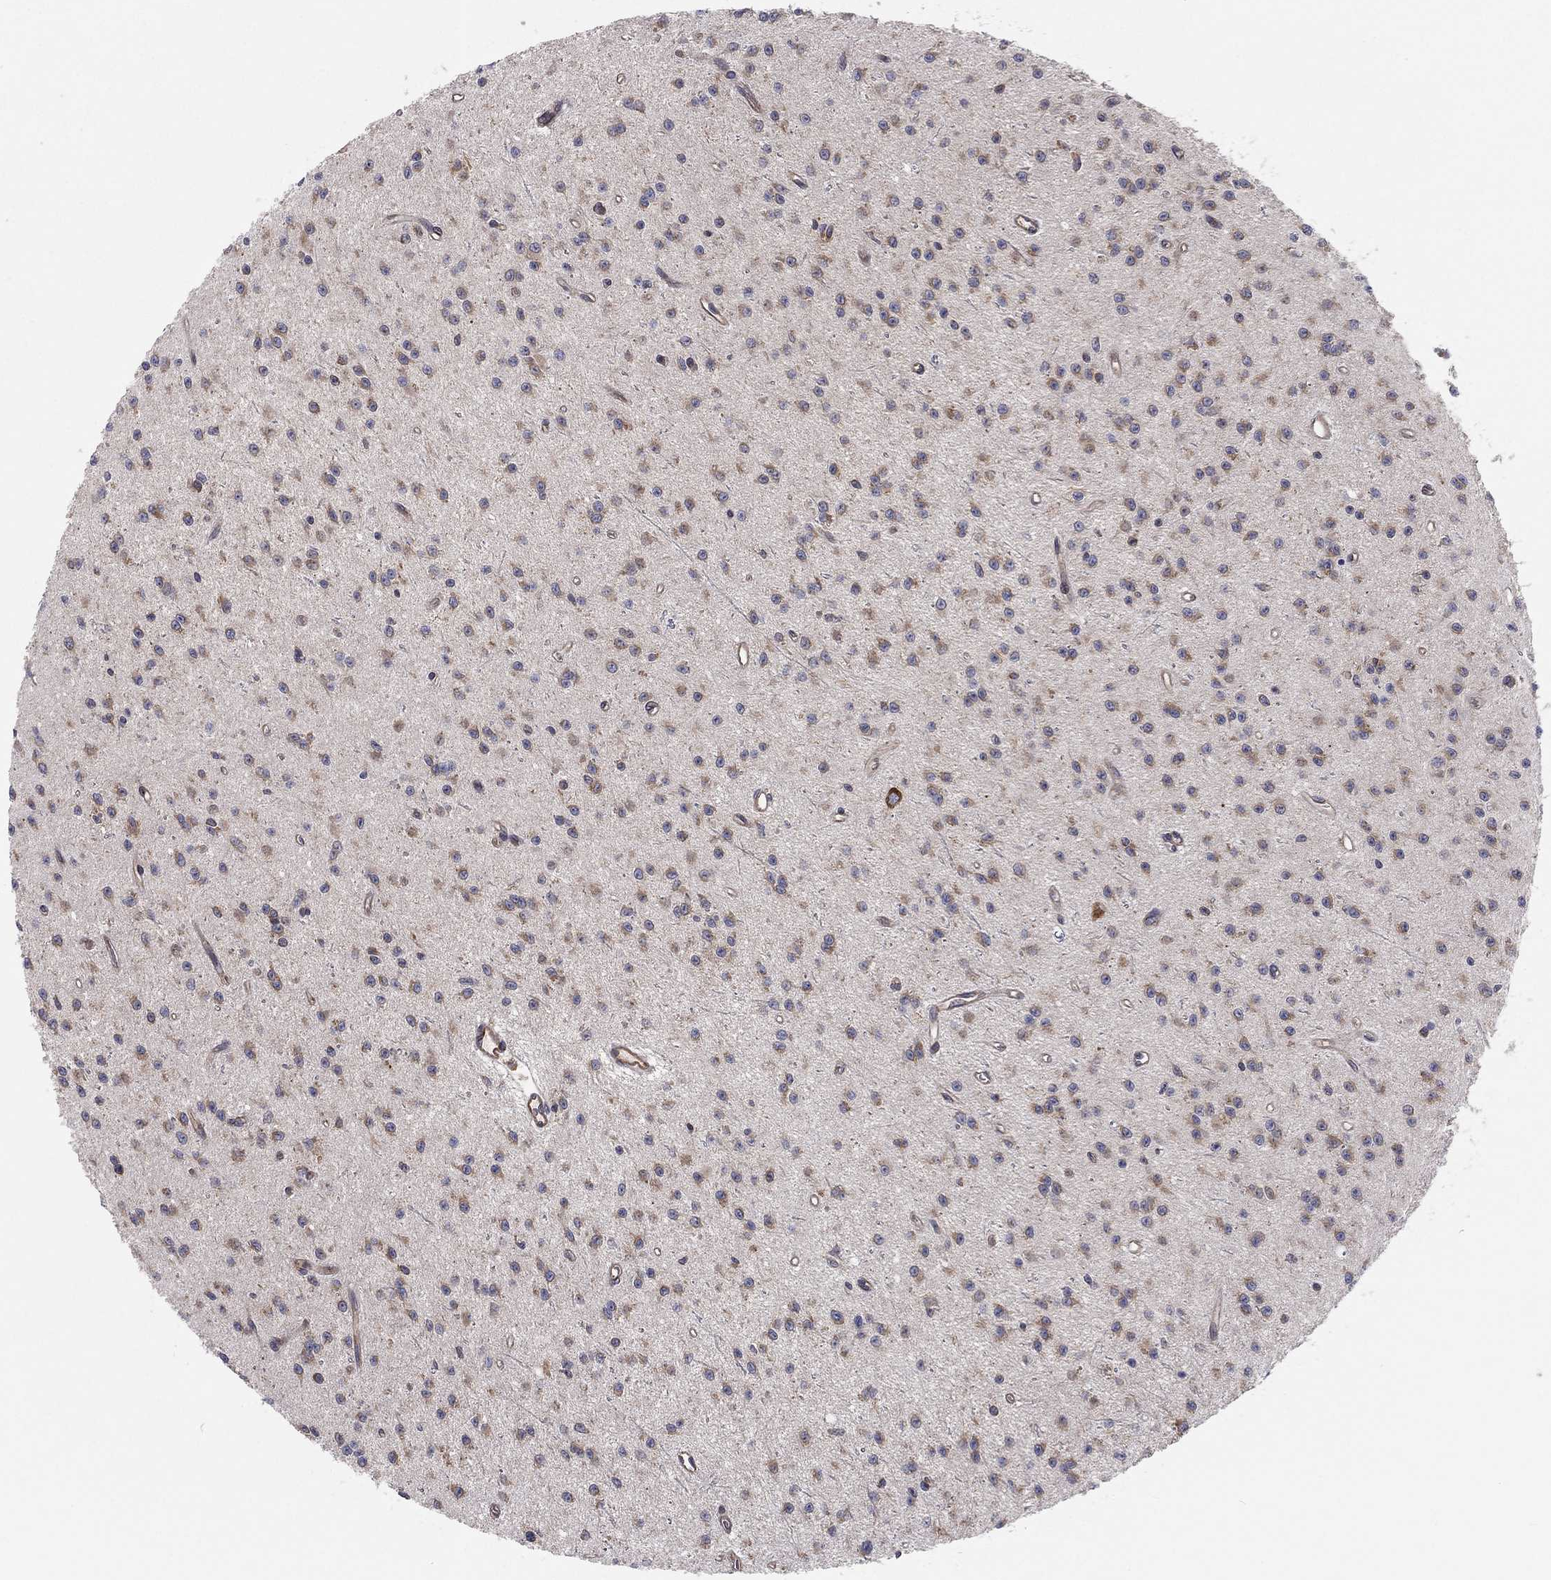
{"staining": {"intensity": "moderate", "quantity": "<25%", "location": "cytoplasmic/membranous"}, "tissue": "glioma", "cell_type": "Tumor cells", "image_type": "cancer", "snomed": [{"axis": "morphology", "description": "Glioma, malignant, Low grade"}, {"axis": "topography", "description": "Brain"}], "caption": "Immunohistochemical staining of human glioma displays low levels of moderate cytoplasmic/membranous expression in about <25% of tumor cells. (IHC, brightfield microscopy, high magnification).", "gene": "EIF2B5", "patient": {"sex": "female", "age": 45}}